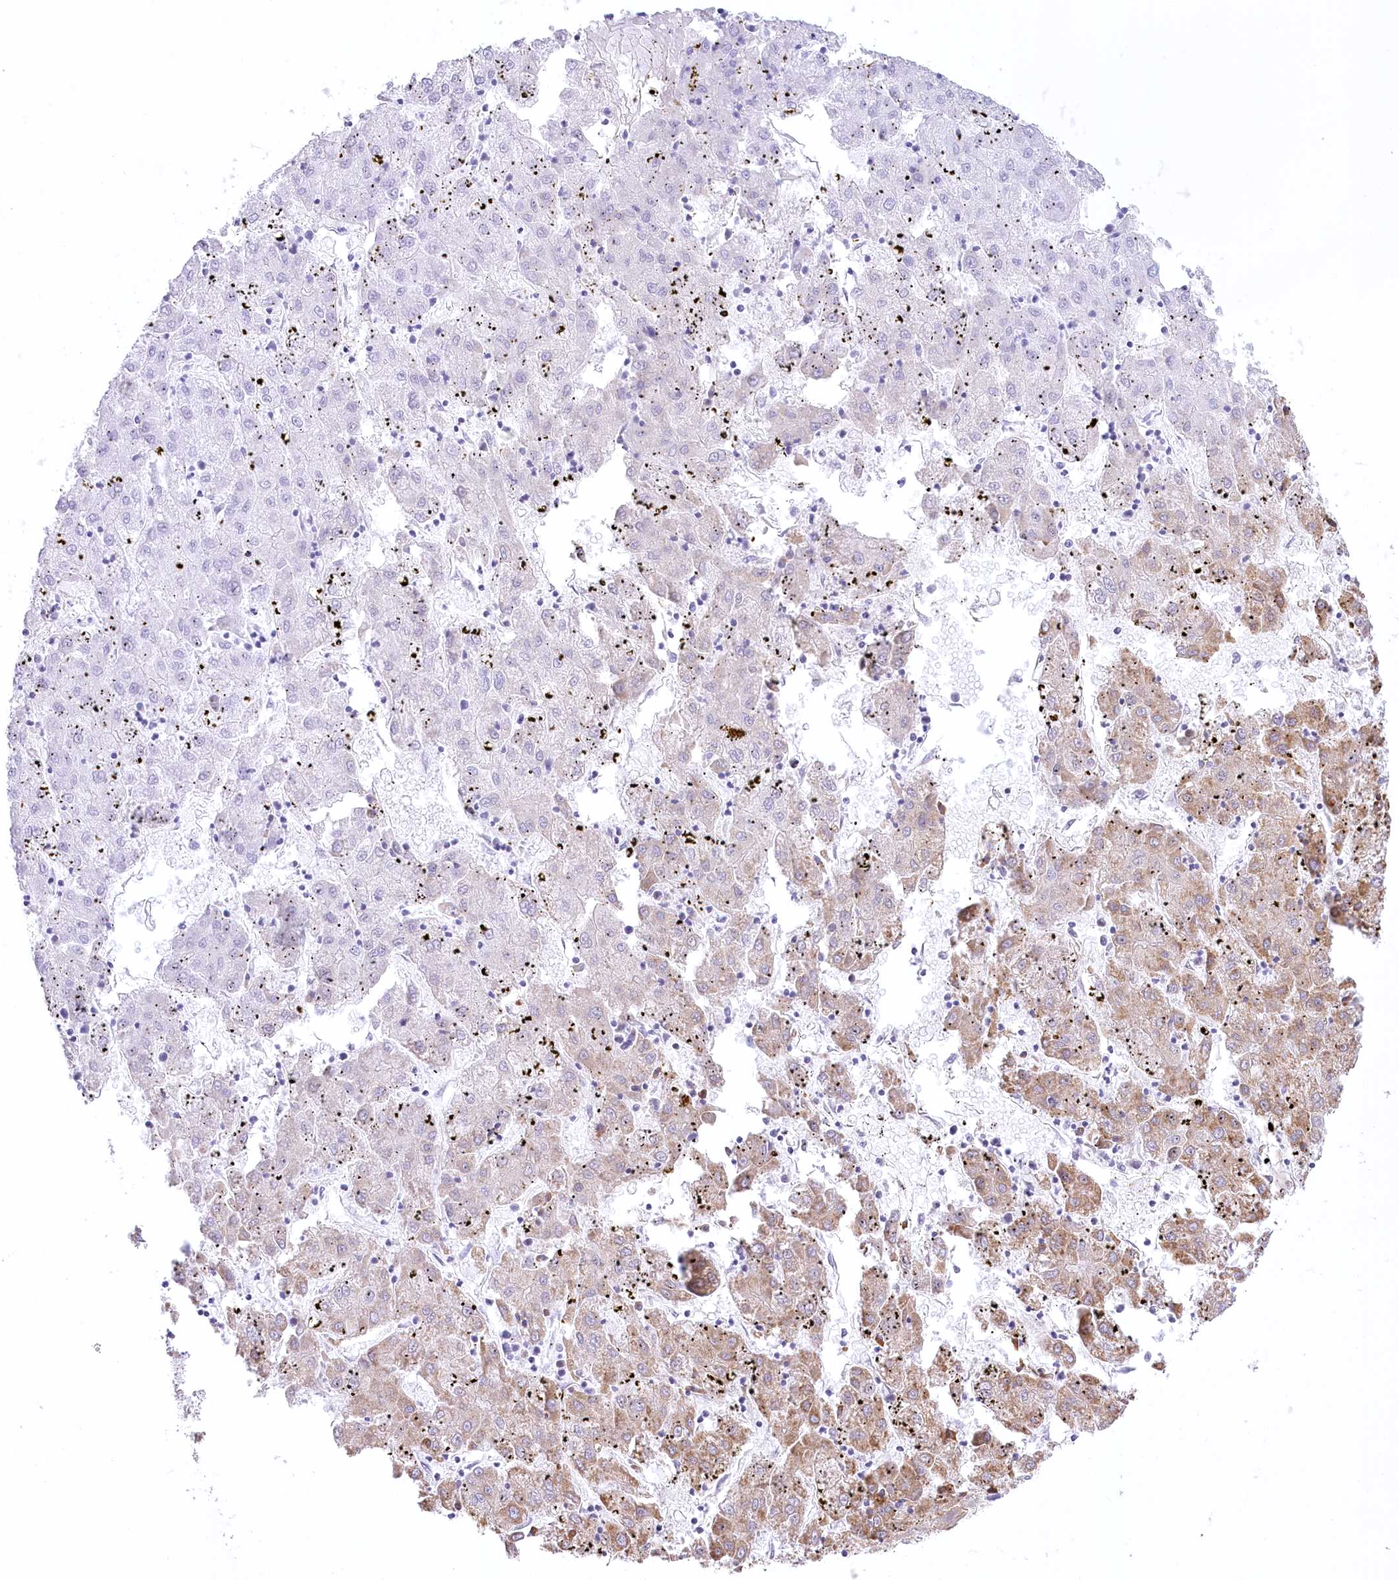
{"staining": {"intensity": "moderate", "quantity": "<25%", "location": "cytoplasmic/membranous"}, "tissue": "liver cancer", "cell_type": "Tumor cells", "image_type": "cancer", "snomed": [{"axis": "morphology", "description": "Carcinoma, Hepatocellular, NOS"}, {"axis": "topography", "description": "Liver"}], "caption": "Moderate cytoplasmic/membranous protein expression is identified in approximately <25% of tumor cells in liver cancer.", "gene": "NCKAP5", "patient": {"sex": "male", "age": 72}}